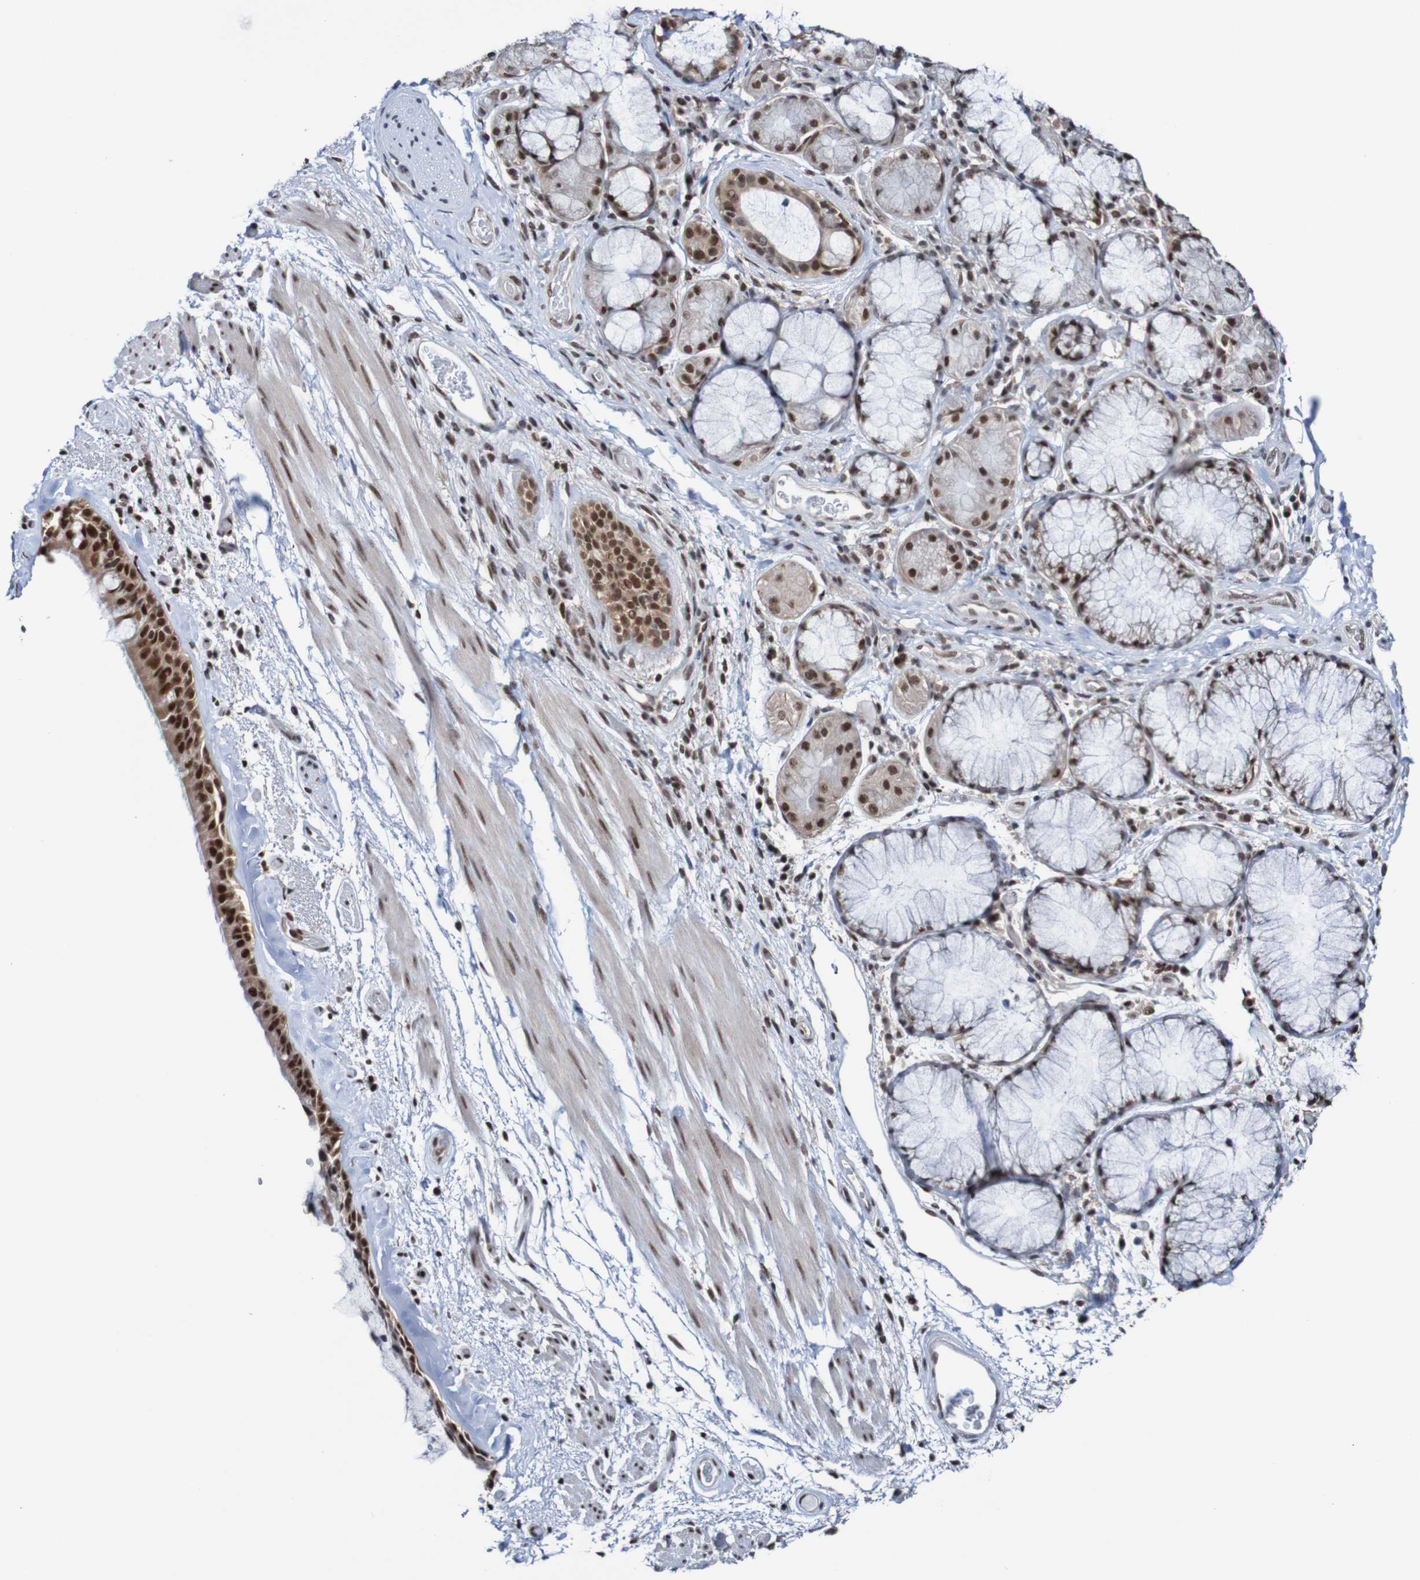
{"staining": {"intensity": "strong", "quantity": ">75%", "location": "cytoplasmic/membranous,nuclear"}, "tissue": "bronchus", "cell_type": "Respiratory epithelial cells", "image_type": "normal", "snomed": [{"axis": "morphology", "description": "Normal tissue, NOS"}, {"axis": "morphology", "description": "Adenocarcinoma, NOS"}, {"axis": "topography", "description": "Bronchus"}, {"axis": "topography", "description": "Lung"}], "caption": "Immunohistochemistry histopathology image of normal bronchus: bronchus stained using immunohistochemistry (IHC) displays high levels of strong protein expression localized specifically in the cytoplasmic/membranous,nuclear of respiratory epithelial cells, appearing as a cytoplasmic/membranous,nuclear brown color.", "gene": "CDC5L", "patient": {"sex": "female", "age": 54}}